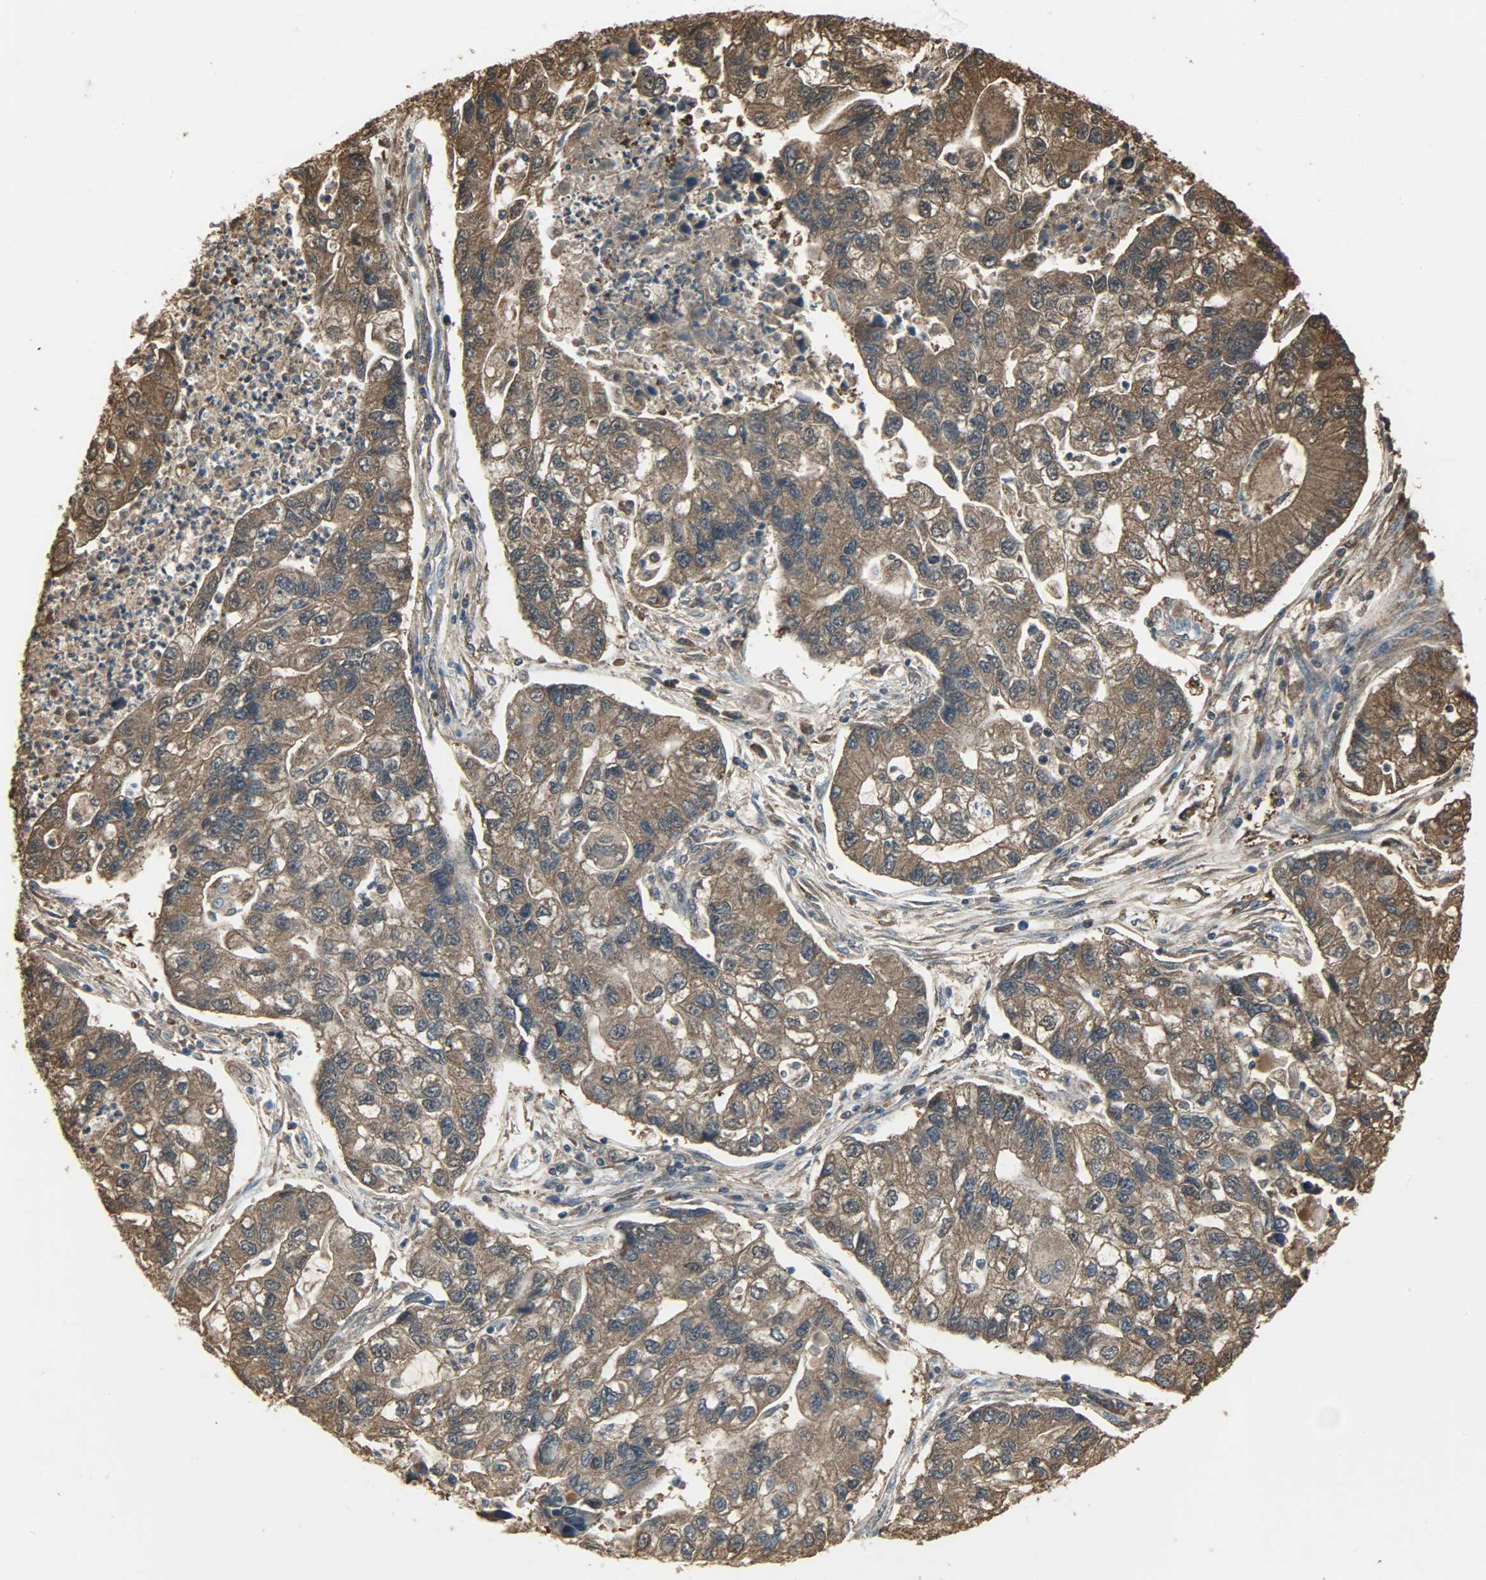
{"staining": {"intensity": "moderate", "quantity": ">75%", "location": "cytoplasmic/membranous"}, "tissue": "lung cancer", "cell_type": "Tumor cells", "image_type": "cancer", "snomed": [{"axis": "morphology", "description": "Adenocarcinoma, NOS"}, {"axis": "topography", "description": "Lung"}], "caption": "Immunohistochemistry (IHC) histopathology image of lung adenocarcinoma stained for a protein (brown), which reveals medium levels of moderate cytoplasmic/membranous staining in about >75% of tumor cells.", "gene": "LDHB", "patient": {"sex": "female", "age": 51}}